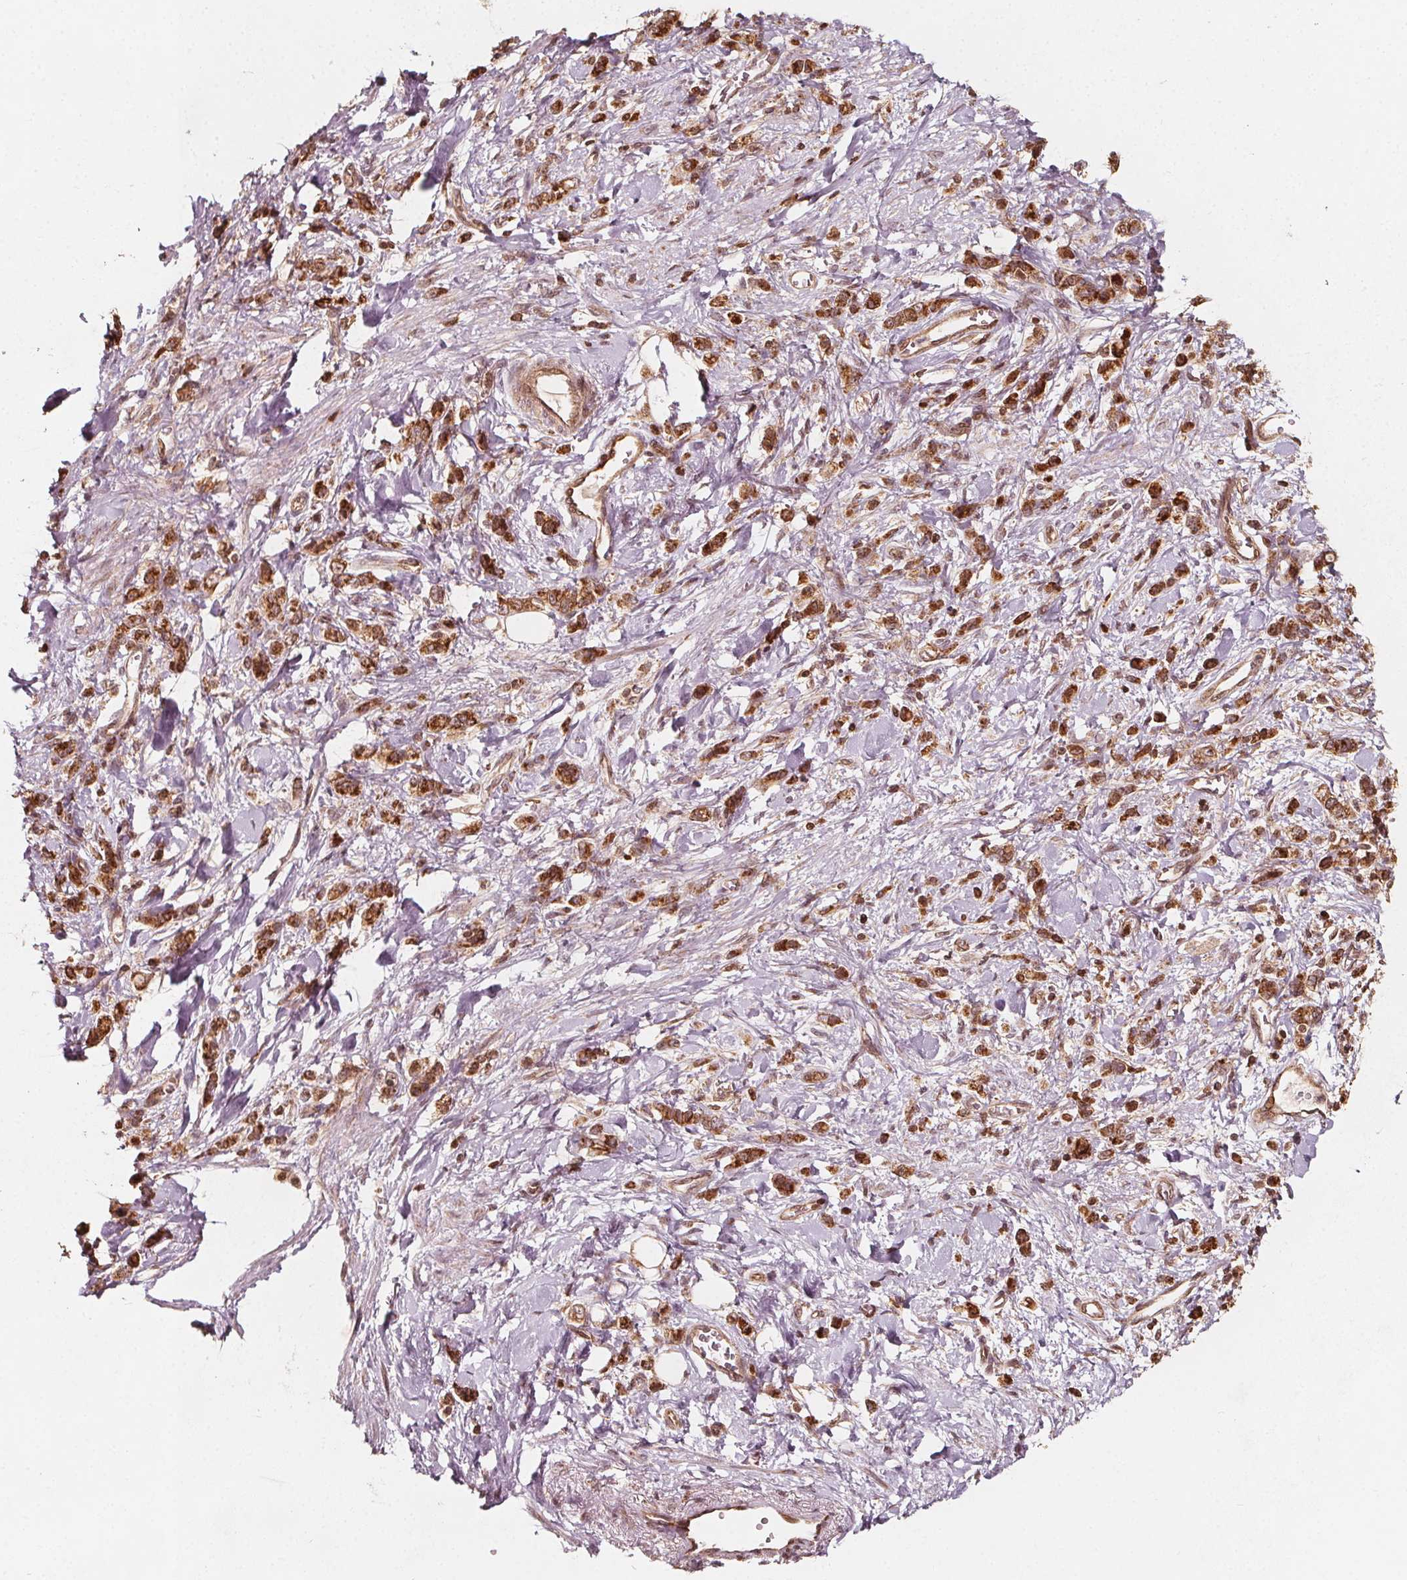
{"staining": {"intensity": "strong", "quantity": ">75%", "location": "cytoplasmic/membranous"}, "tissue": "stomach cancer", "cell_type": "Tumor cells", "image_type": "cancer", "snomed": [{"axis": "morphology", "description": "Adenocarcinoma, NOS"}, {"axis": "topography", "description": "Stomach"}], "caption": "Adenocarcinoma (stomach) stained with immunohistochemistry (IHC) shows strong cytoplasmic/membranous positivity in approximately >75% of tumor cells.", "gene": "AIP", "patient": {"sex": "male", "age": 77}}